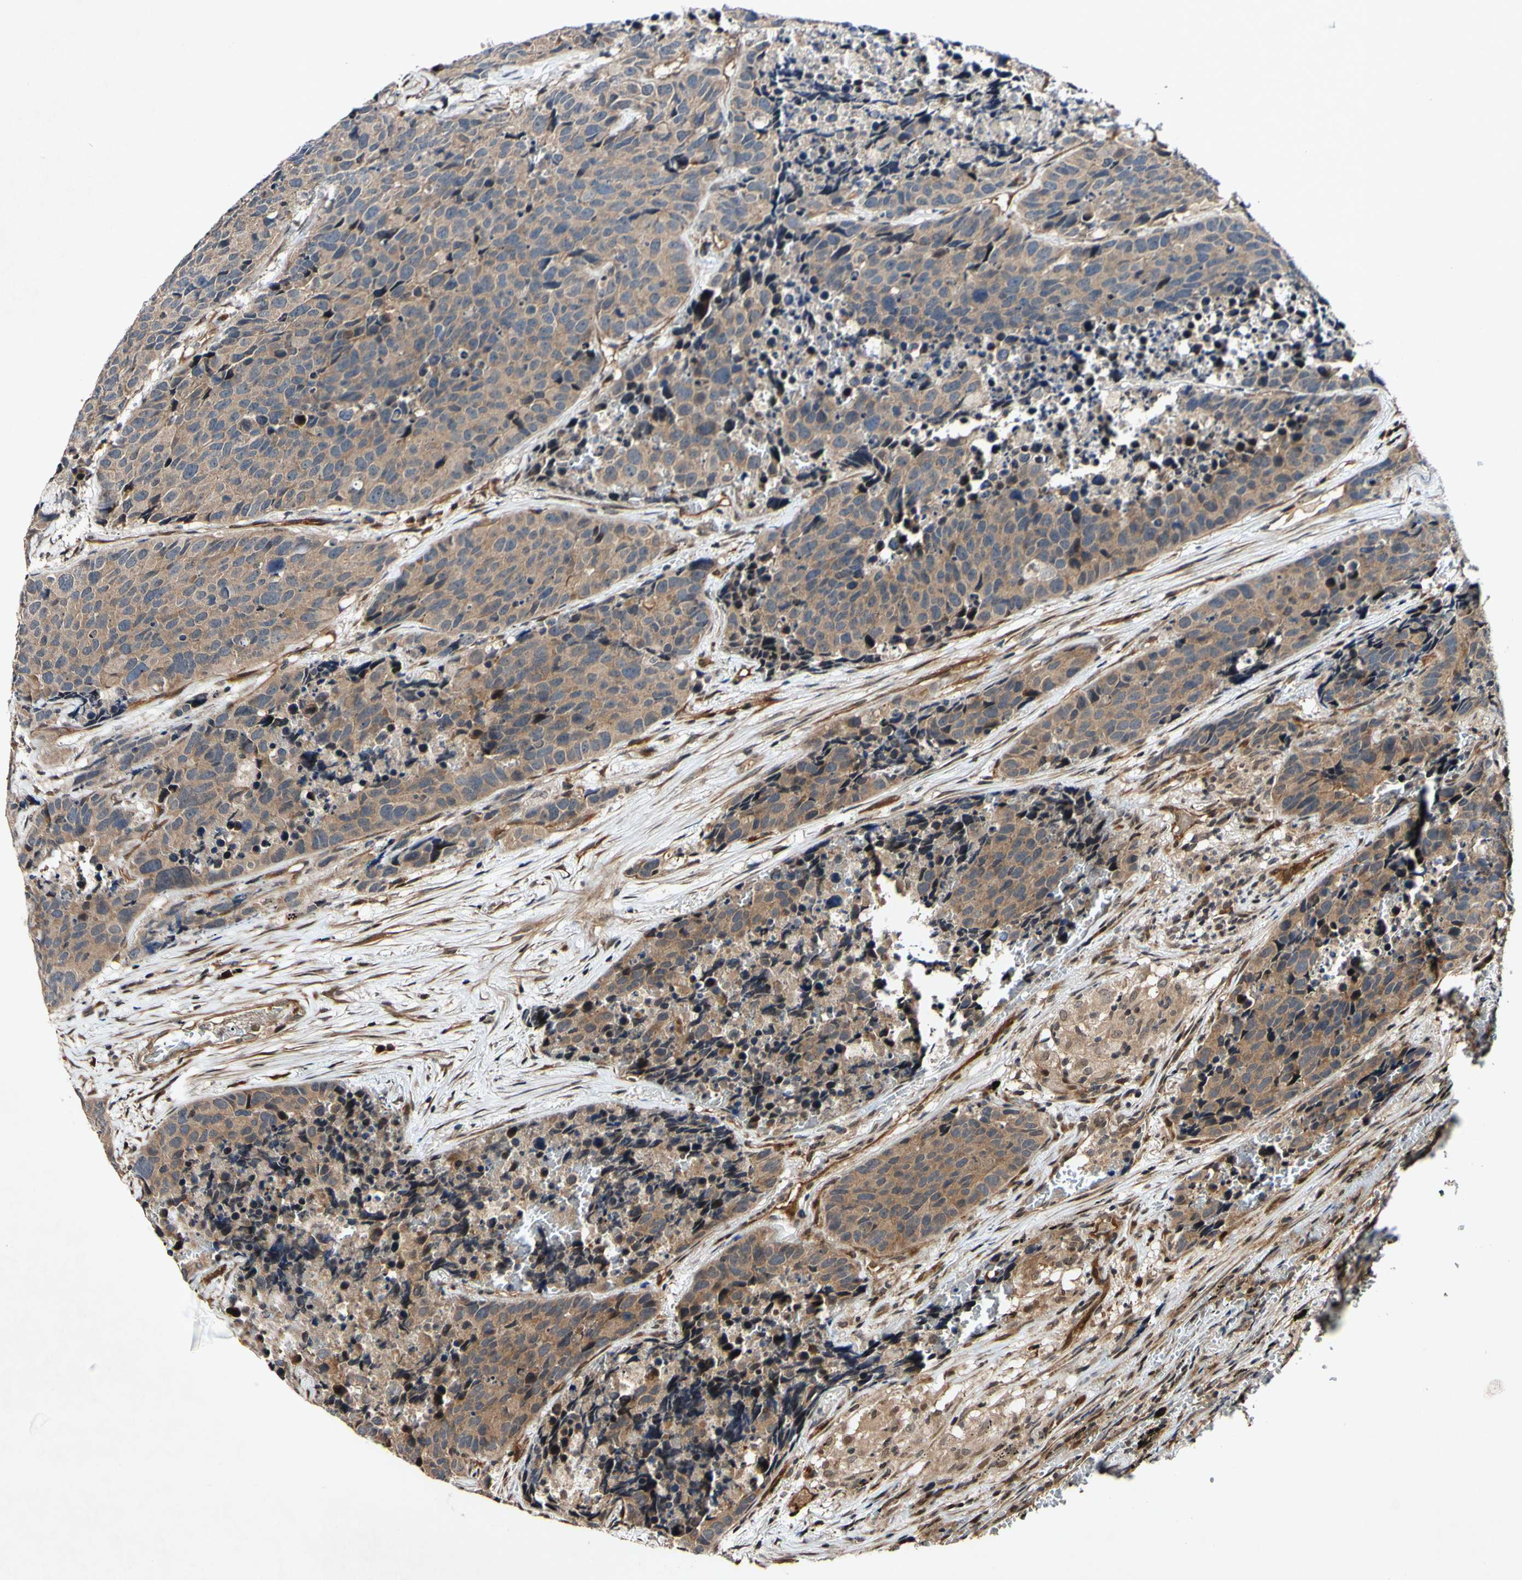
{"staining": {"intensity": "moderate", "quantity": ">75%", "location": "cytoplasmic/membranous"}, "tissue": "carcinoid", "cell_type": "Tumor cells", "image_type": "cancer", "snomed": [{"axis": "morphology", "description": "Carcinoid, malignant, NOS"}, {"axis": "topography", "description": "Lung"}], "caption": "DAB immunohistochemical staining of human malignant carcinoid reveals moderate cytoplasmic/membranous protein positivity in approximately >75% of tumor cells.", "gene": "CSNK1E", "patient": {"sex": "male", "age": 60}}